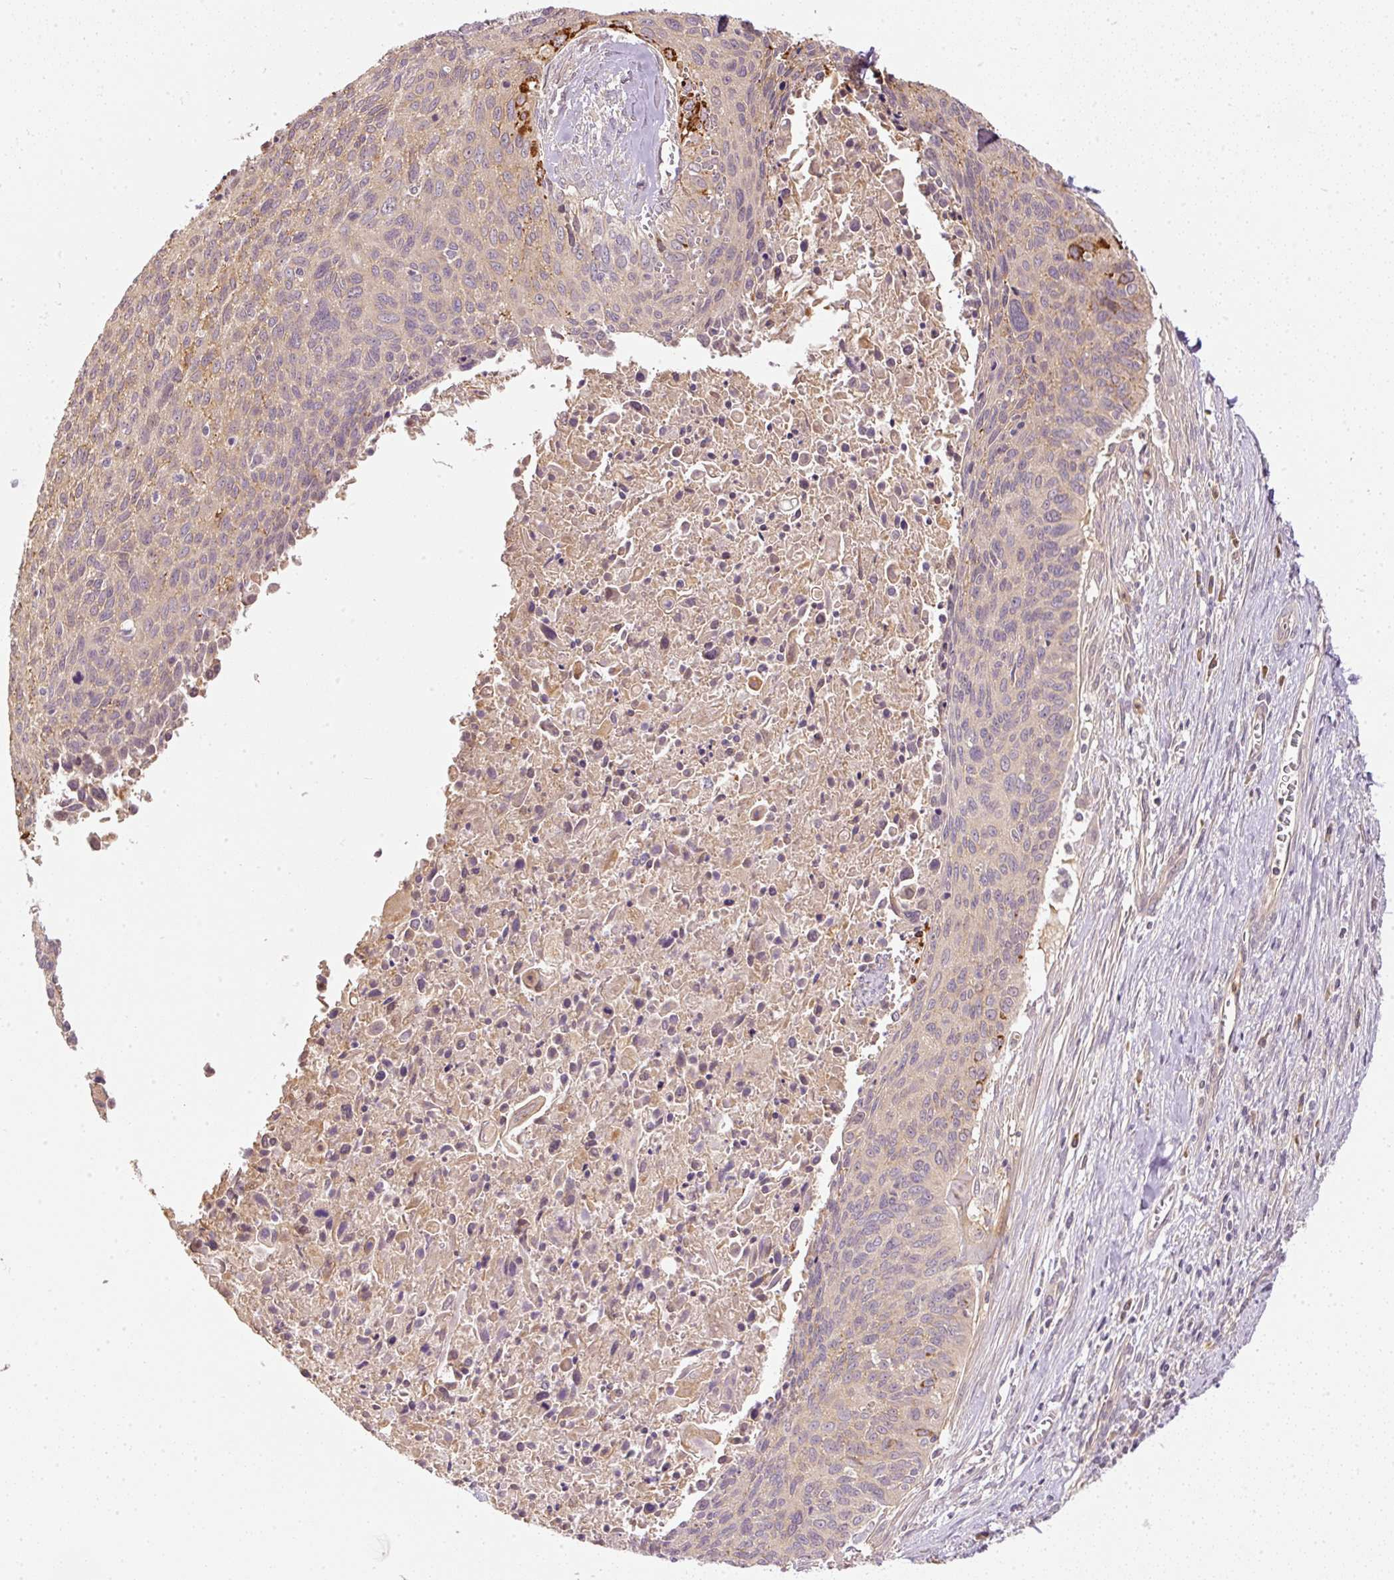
{"staining": {"intensity": "weak", "quantity": "<25%", "location": "cytoplasmic/membranous"}, "tissue": "cervical cancer", "cell_type": "Tumor cells", "image_type": "cancer", "snomed": [{"axis": "morphology", "description": "Squamous cell carcinoma, NOS"}, {"axis": "topography", "description": "Cervix"}], "caption": "DAB immunohistochemical staining of human squamous cell carcinoma (cervical) displays no significant staining in tumor cells.", "gene": "CTTNBP2", "patient": {"sex": "female", "age": 55}}